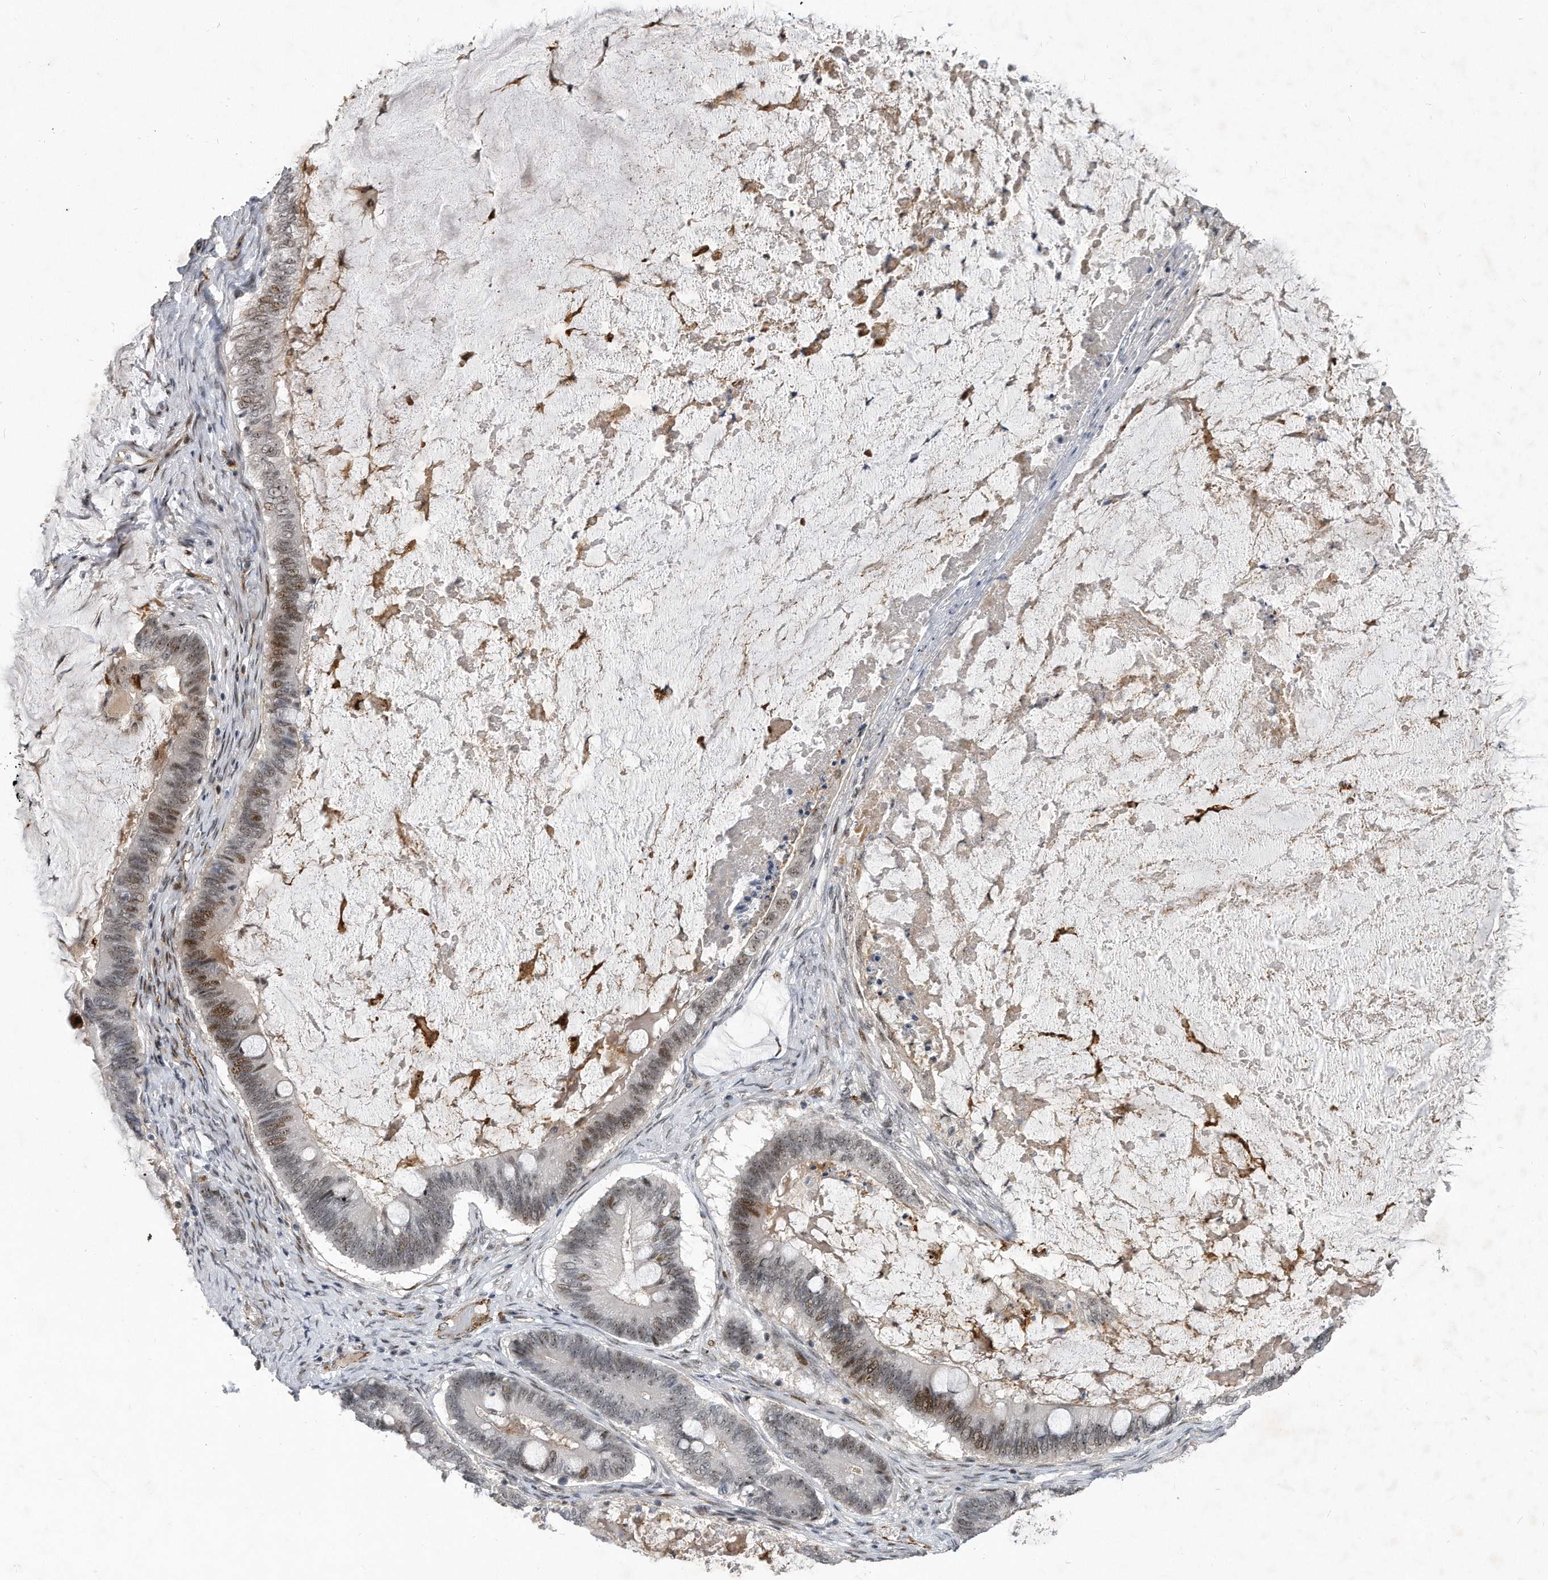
{"staining": {"intensity": "moderate", "quantity": "<25%", "location": "nuclear"}, "tissue": "ovarian cancer", "cell_type": "Tumor cells", "image_type": "cancer", "snomed": [{"axis": "morphology", "description": "Cystadenocarcinoma, mucinous, NOS"}, {"axis": "topography", "description": "Ovary"}], "caption": "Ovarian cancer stained with a brown dye shows moderate nuclear positive positivity in approximately <25% of tumor cells.", "gene": "PGBD2", "patient": {"sex": "female", "age": 61}}